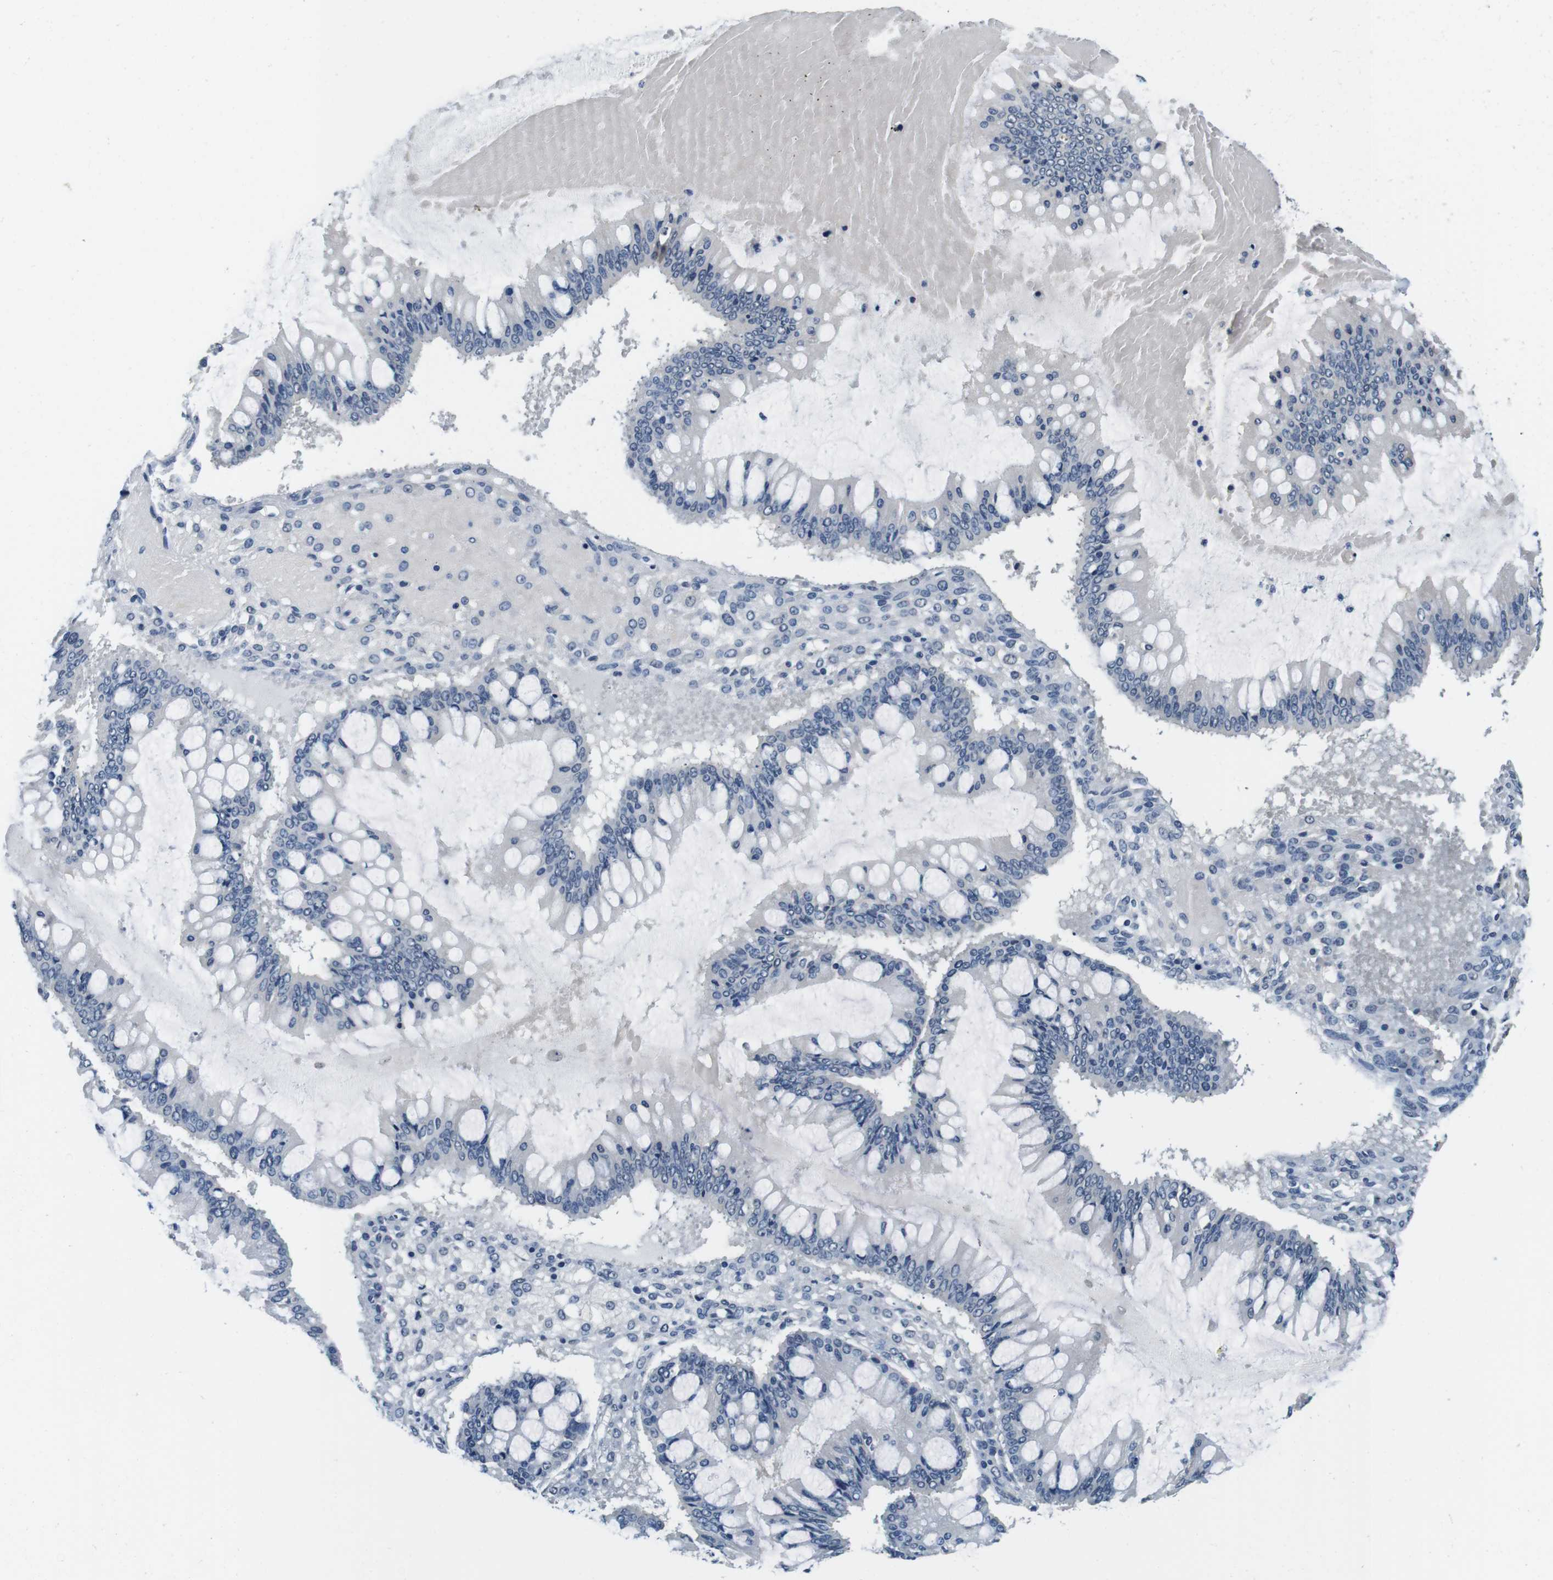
{"staining": {"intensity": "negative", "quantity": "none", "location": "none"}, "tissue": "ovarian cancer", "cell_type": "Tumor cells", "image_type": "cancer", "snomed": [{"axis": "morphology", "description": "Cystadenocarcinoma, mucinous, NOS"}, {"axis": "topography", "description": "Ovary"}], "caption": "This is an IHC micrograph of ovarian mucinous cystadenocarcinoma. There is no expression in tumor cells.", "gene": "DTNA", "patient": {"sex": "female", "age": 73}}